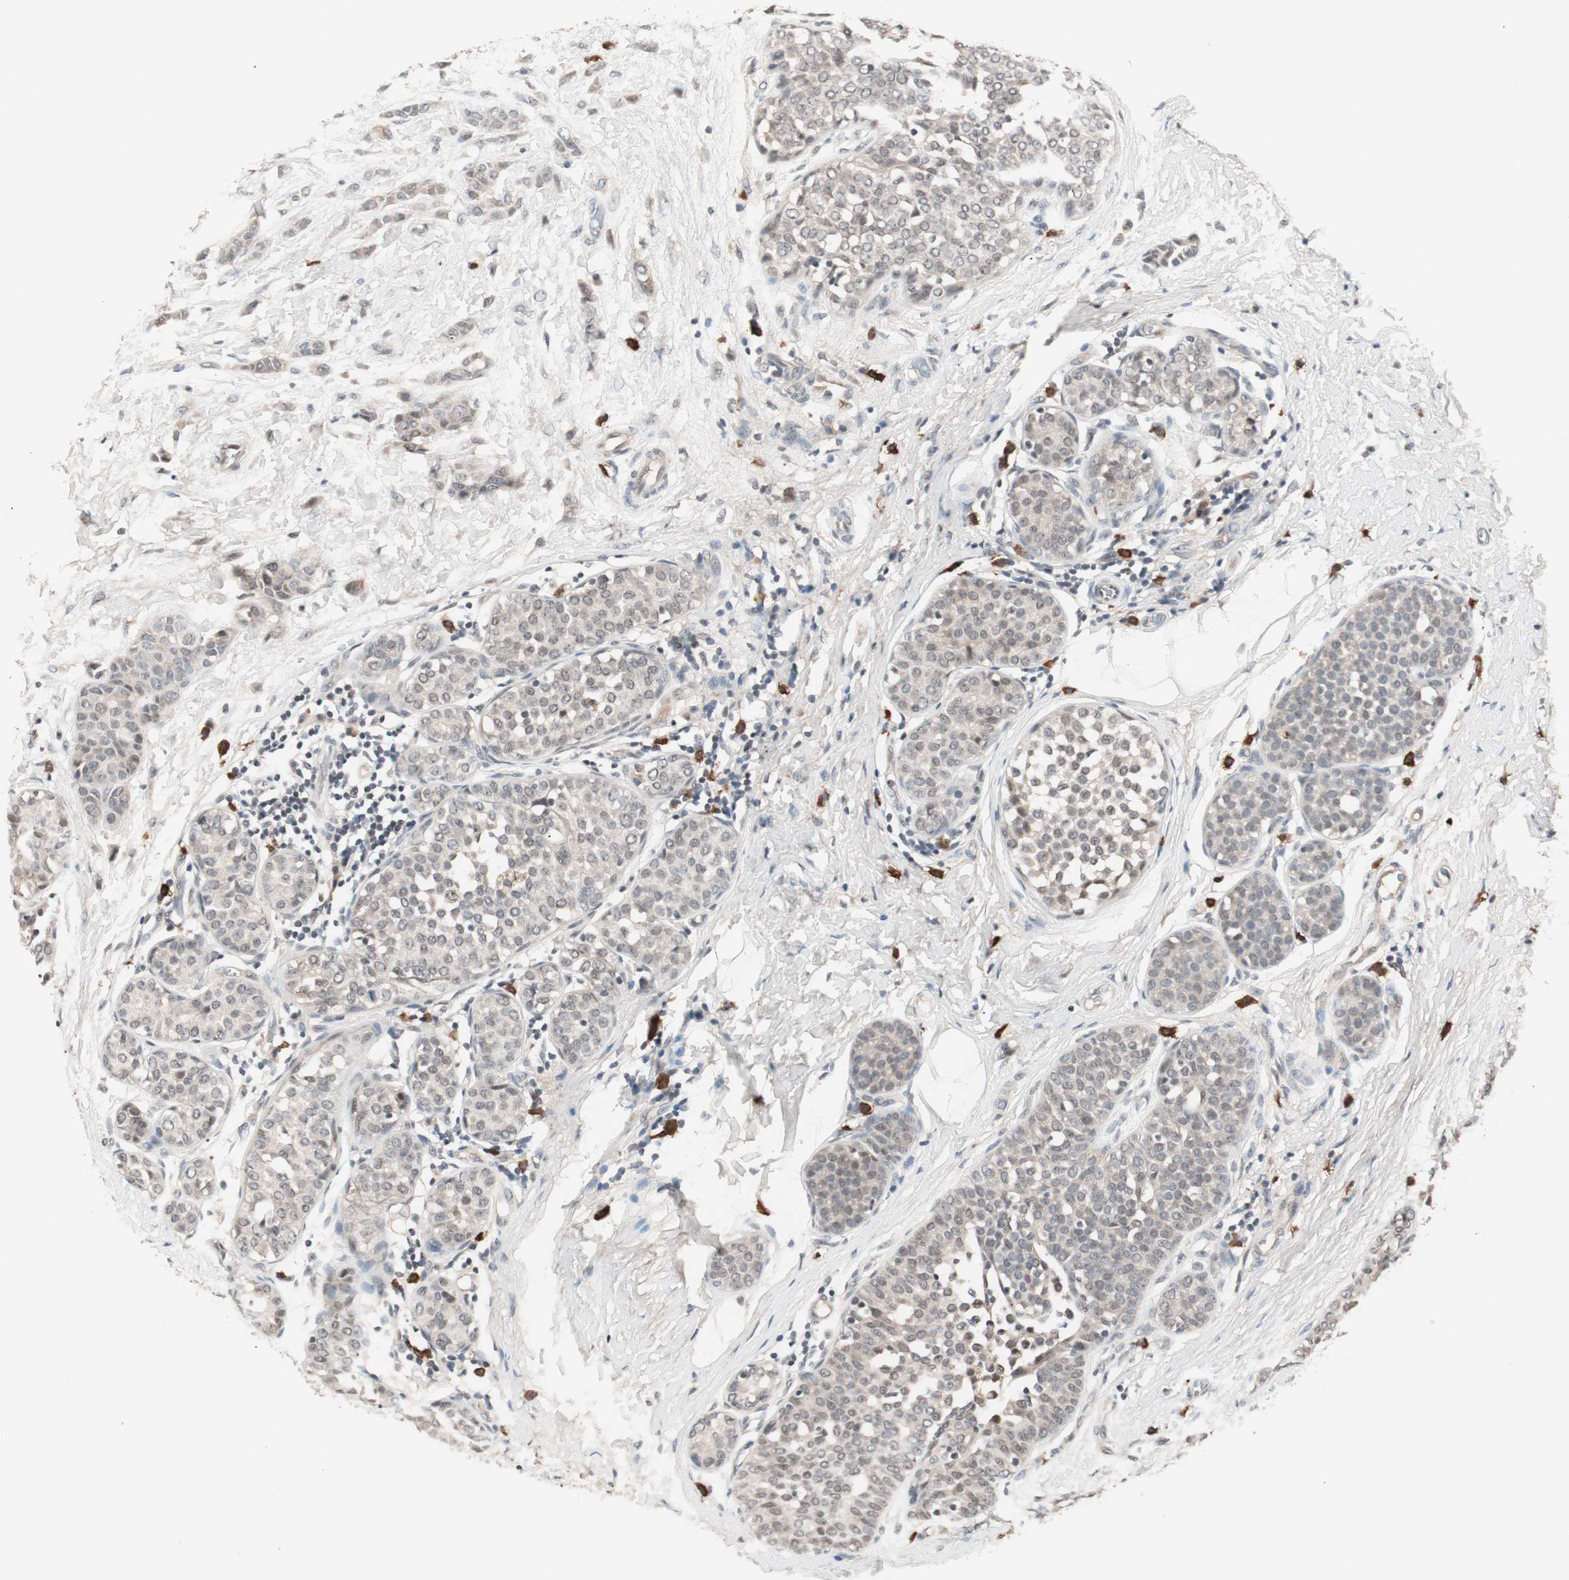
{"staining": {"intensity": "weak", "quantity": "25%-75%", "location": "cytoplasmic/membranous"}, "tissue": "breast cancer", "cell_type": "Tumor cells", "image_type": "cancer", "snomed": [{"axis": "morphology", "description": "Lobular carcinoma, in situ"}, {"axis": "morphology", "description": "Lobular carcinoma"}, {"axis": "topography", "description": "Breast"}], "caption": "The image reveals a brown stain indicating the presence of a protein in the cytoplasmic/membranous of tumor cells in breast cancer (lobular carcinoma in situ).", "gene": "NFRKB", "patient": {"sex": "female", "age": 41}}